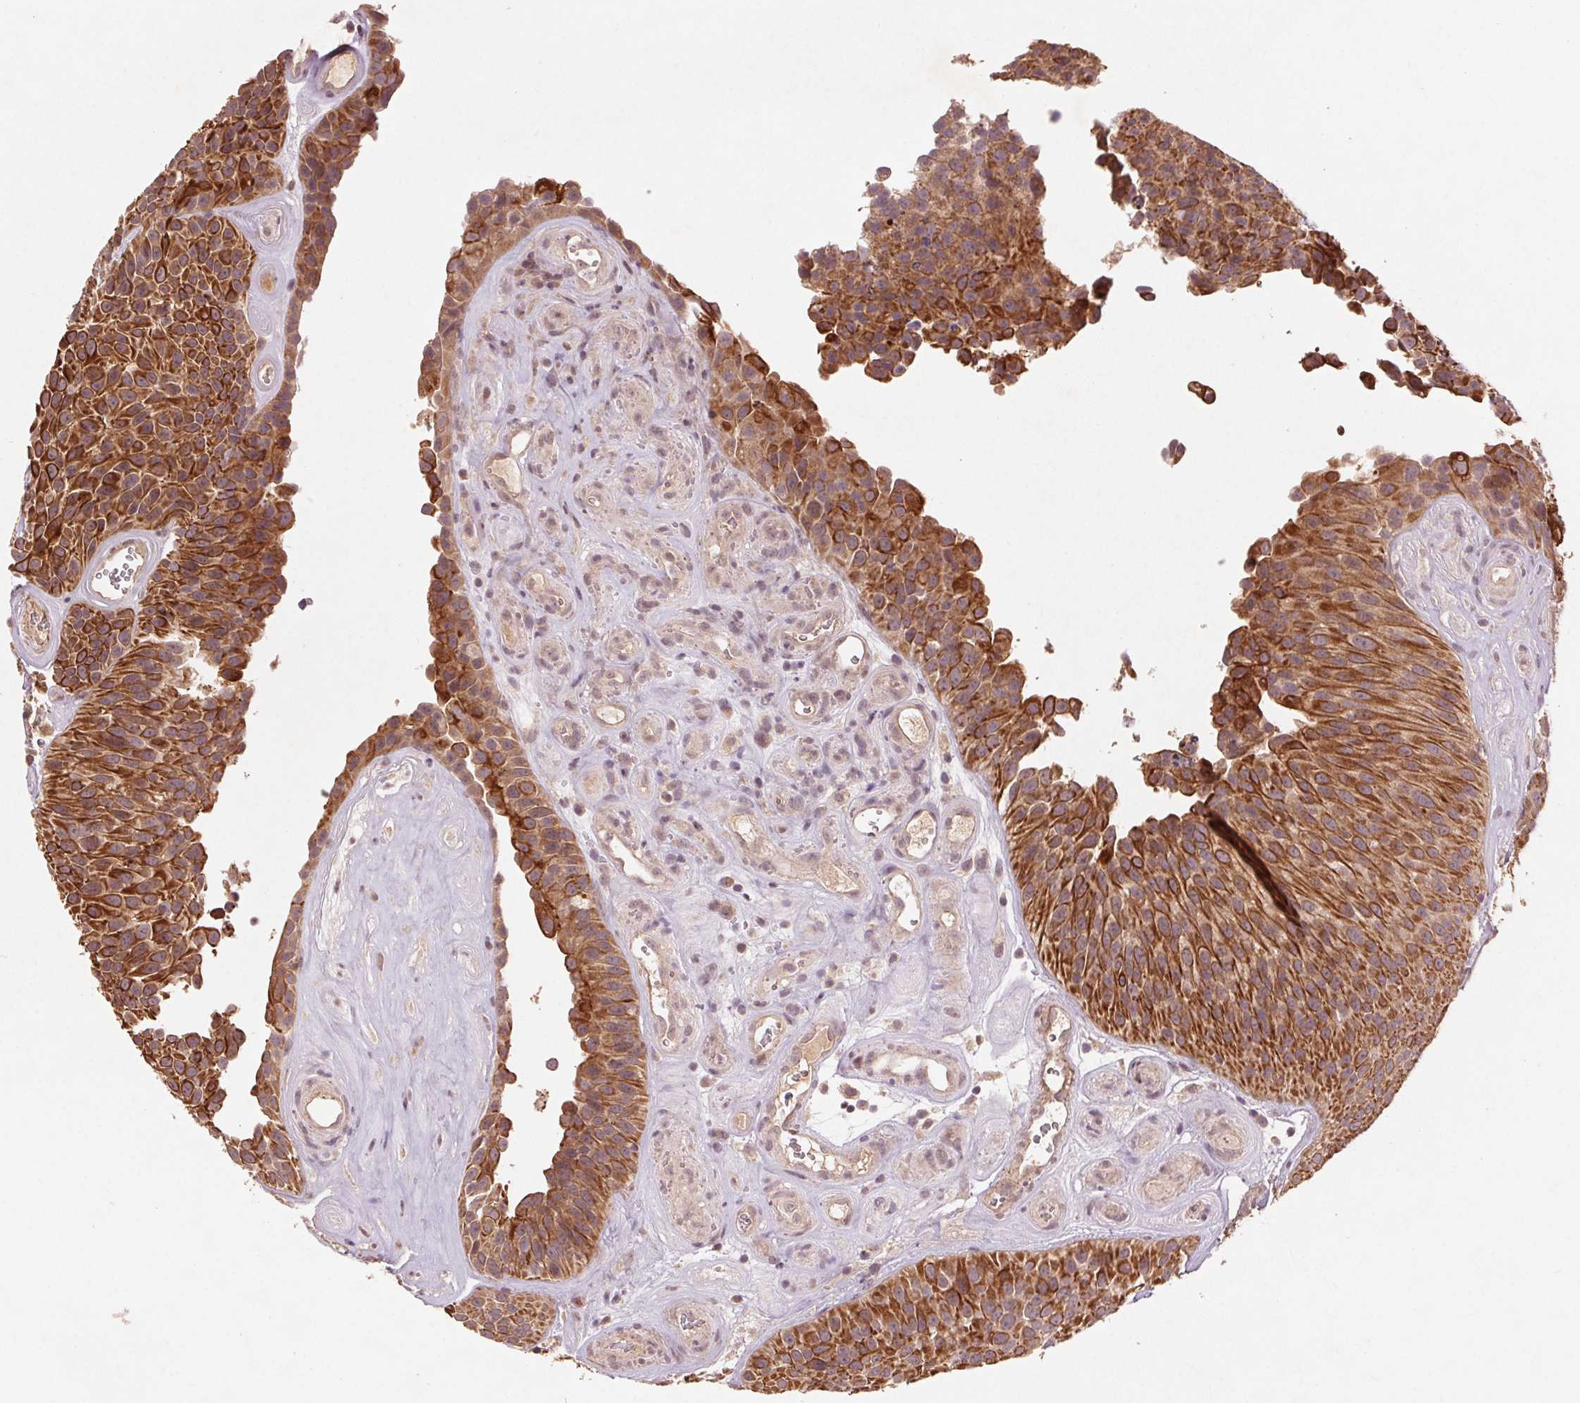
{"staining": {"intensity": "strong", "quantity": ">75%", "location": "cytoplasmic/membranous"}, "tissue": "urothelial cancer", "cell_type": "Tumor cells", "image_type": "cancer", "snomed": [{"axis": "morphology", "description": "Urothelial carcinoma, Low grade"}, {"axis": "topography", "description": "Urinary bladder"}], "caption": "Urothelial carcinoma (low-grade) stained with immunohistochemistry (IHC) demonstrates strong cytoplasmic/membranous staining in about >75% of tumor cells.", "gene": "SMLR1", "patient": {"sex": "male", "age": 76}}